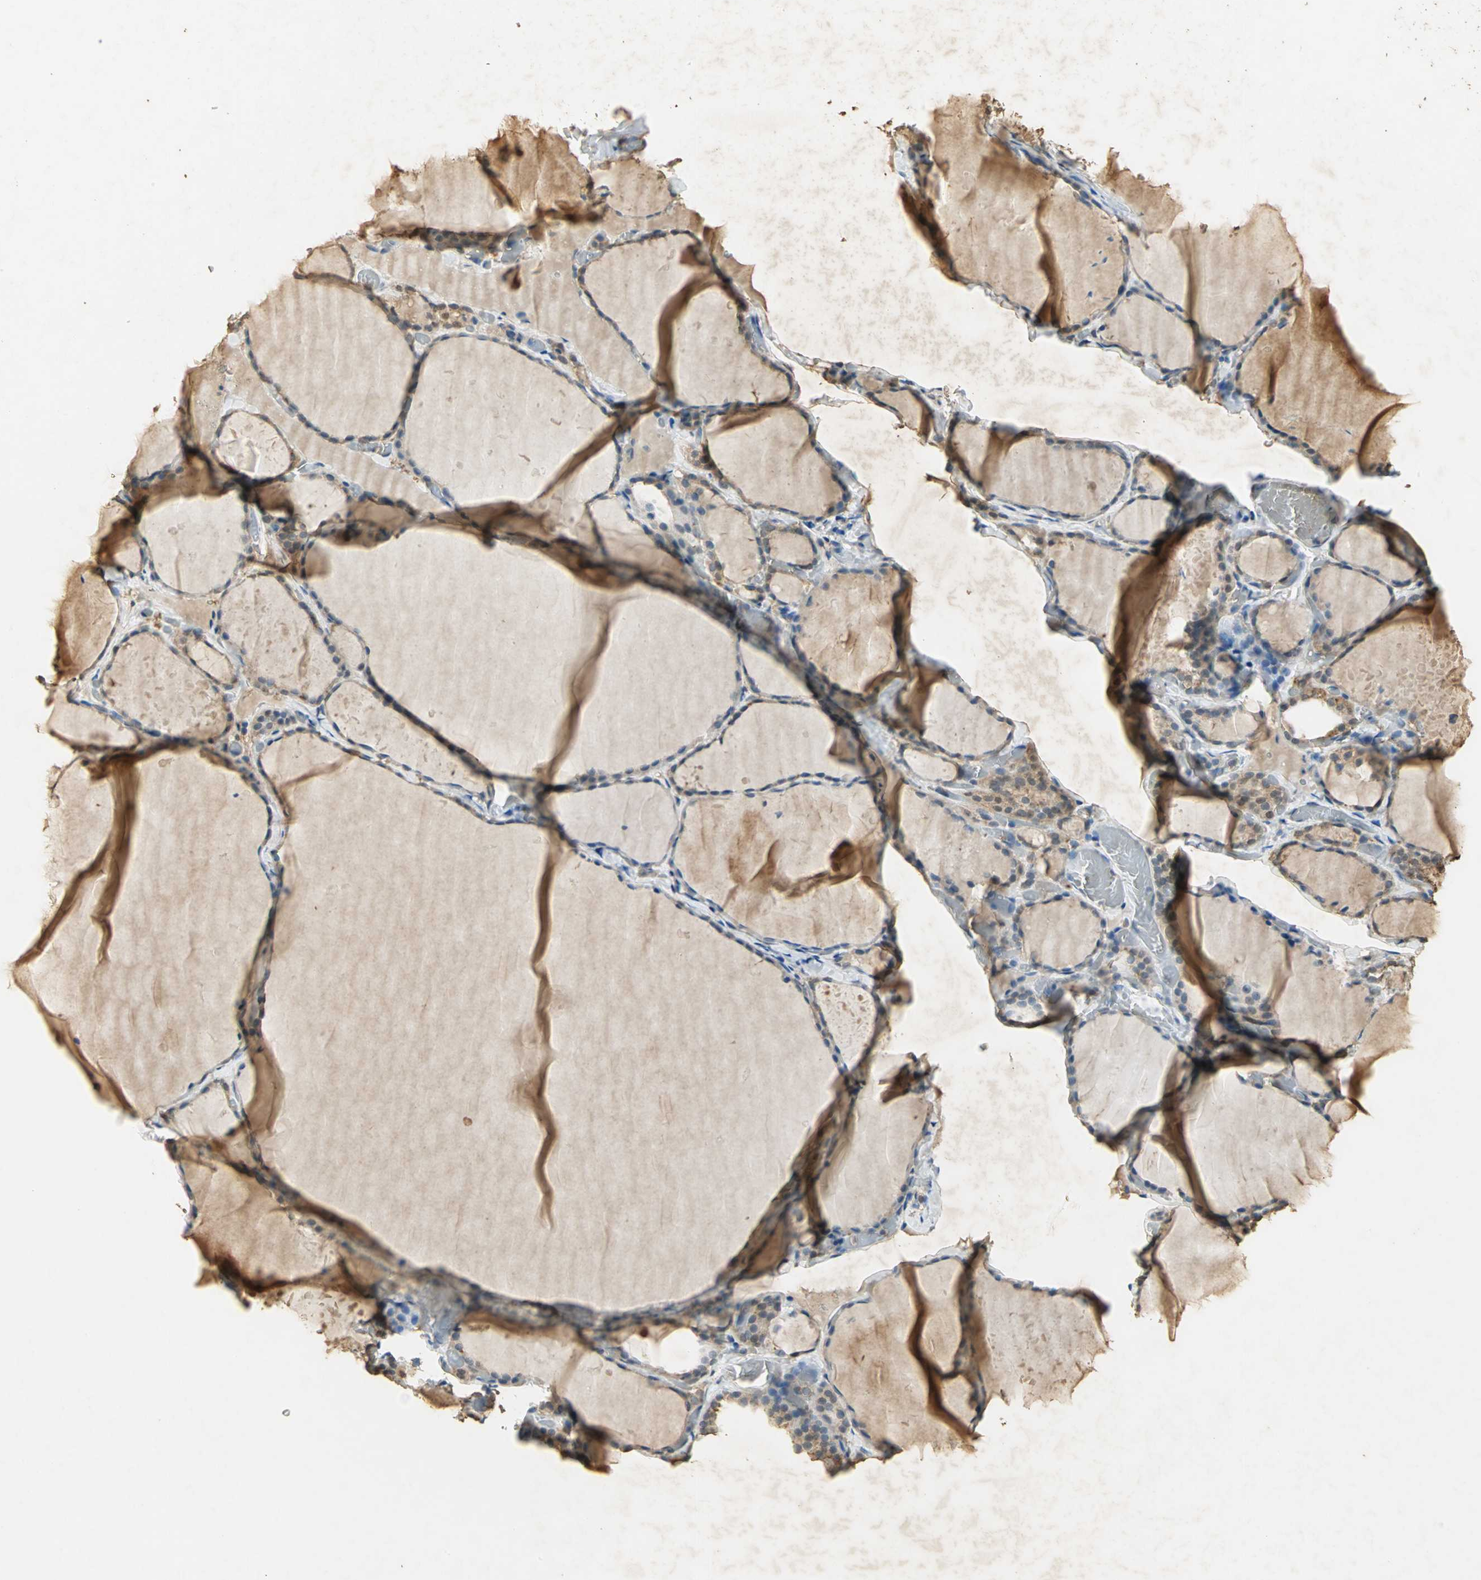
{"staining": {"intensity": "weak", "quantity": ">75%", "location": "cytoplasmic/membranous"}, "tissue": "thyroid gland", "cell_type": "Glandular cells", "image_type": "normal", "snomed": [{"axis": "morphology", "description": "Normal tissue, NOS"}, {"axis": "topography", "description": "Thyroid gland"}], "caption": "Approximately >75% of glandular cells in unremarkable human thyroid gland demonstrate weak cytoplasmic/membranous protein positivity as visualized by brown immunohistochemical staining.", "gene": "GAPDH", "patient": {"sex": "female", "age": 22}}